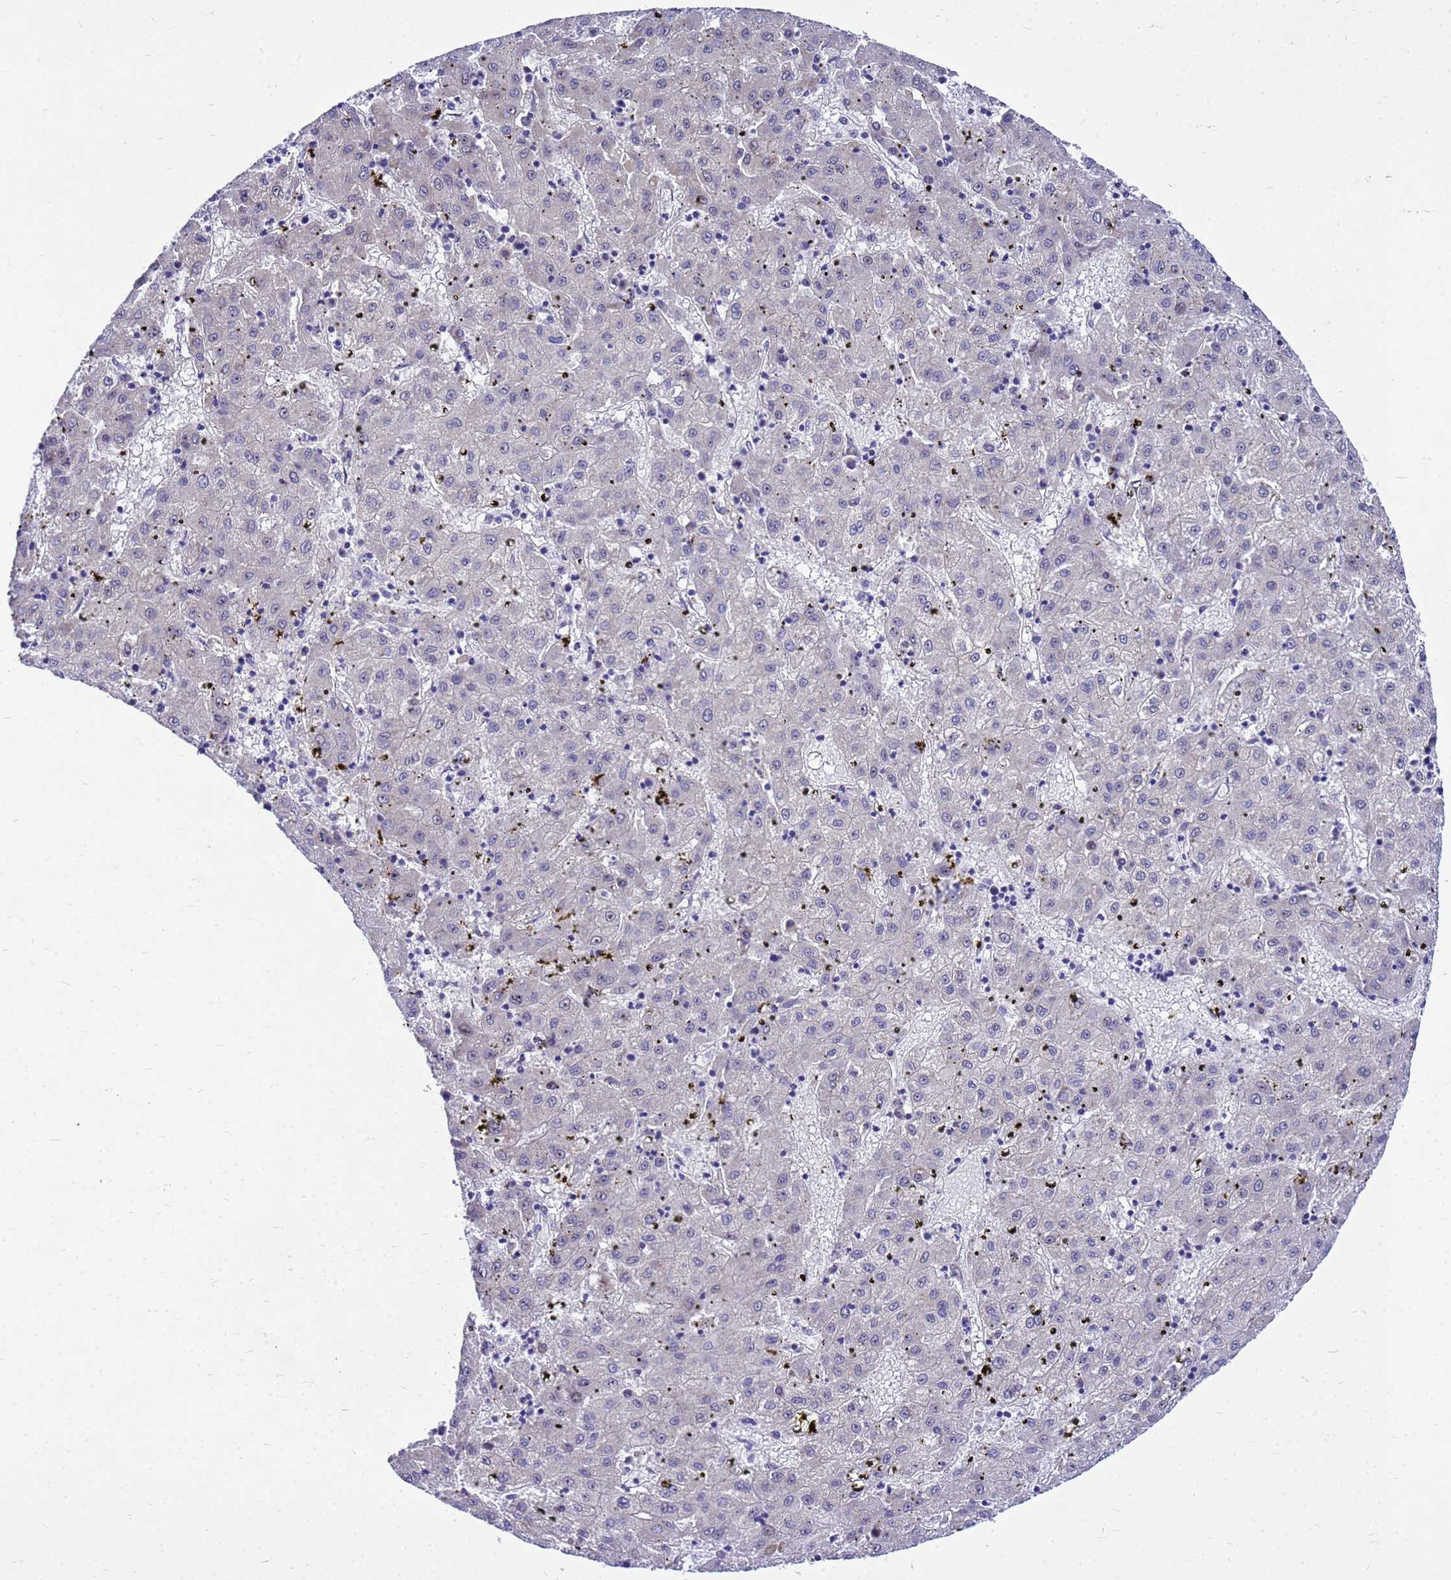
{"staining": {"intensity": "negative", "quantity": "none", "location": "none"}, "tissue": "liver cancer", "cell_type": "Tumor cells", "image_type": "cancer", "snomed": [{"axis": "morphology", "description": "Carcinoma, Hepatocellular, NOS"}, {"axis": "topography", "description": "Liver"}], "caption": "Micrograph shows no protein expression in tumor cells of liver hepatocellular carcinoma tissue.", "gene": "POP7", "patient": {"sex": "male", "age": 72}}